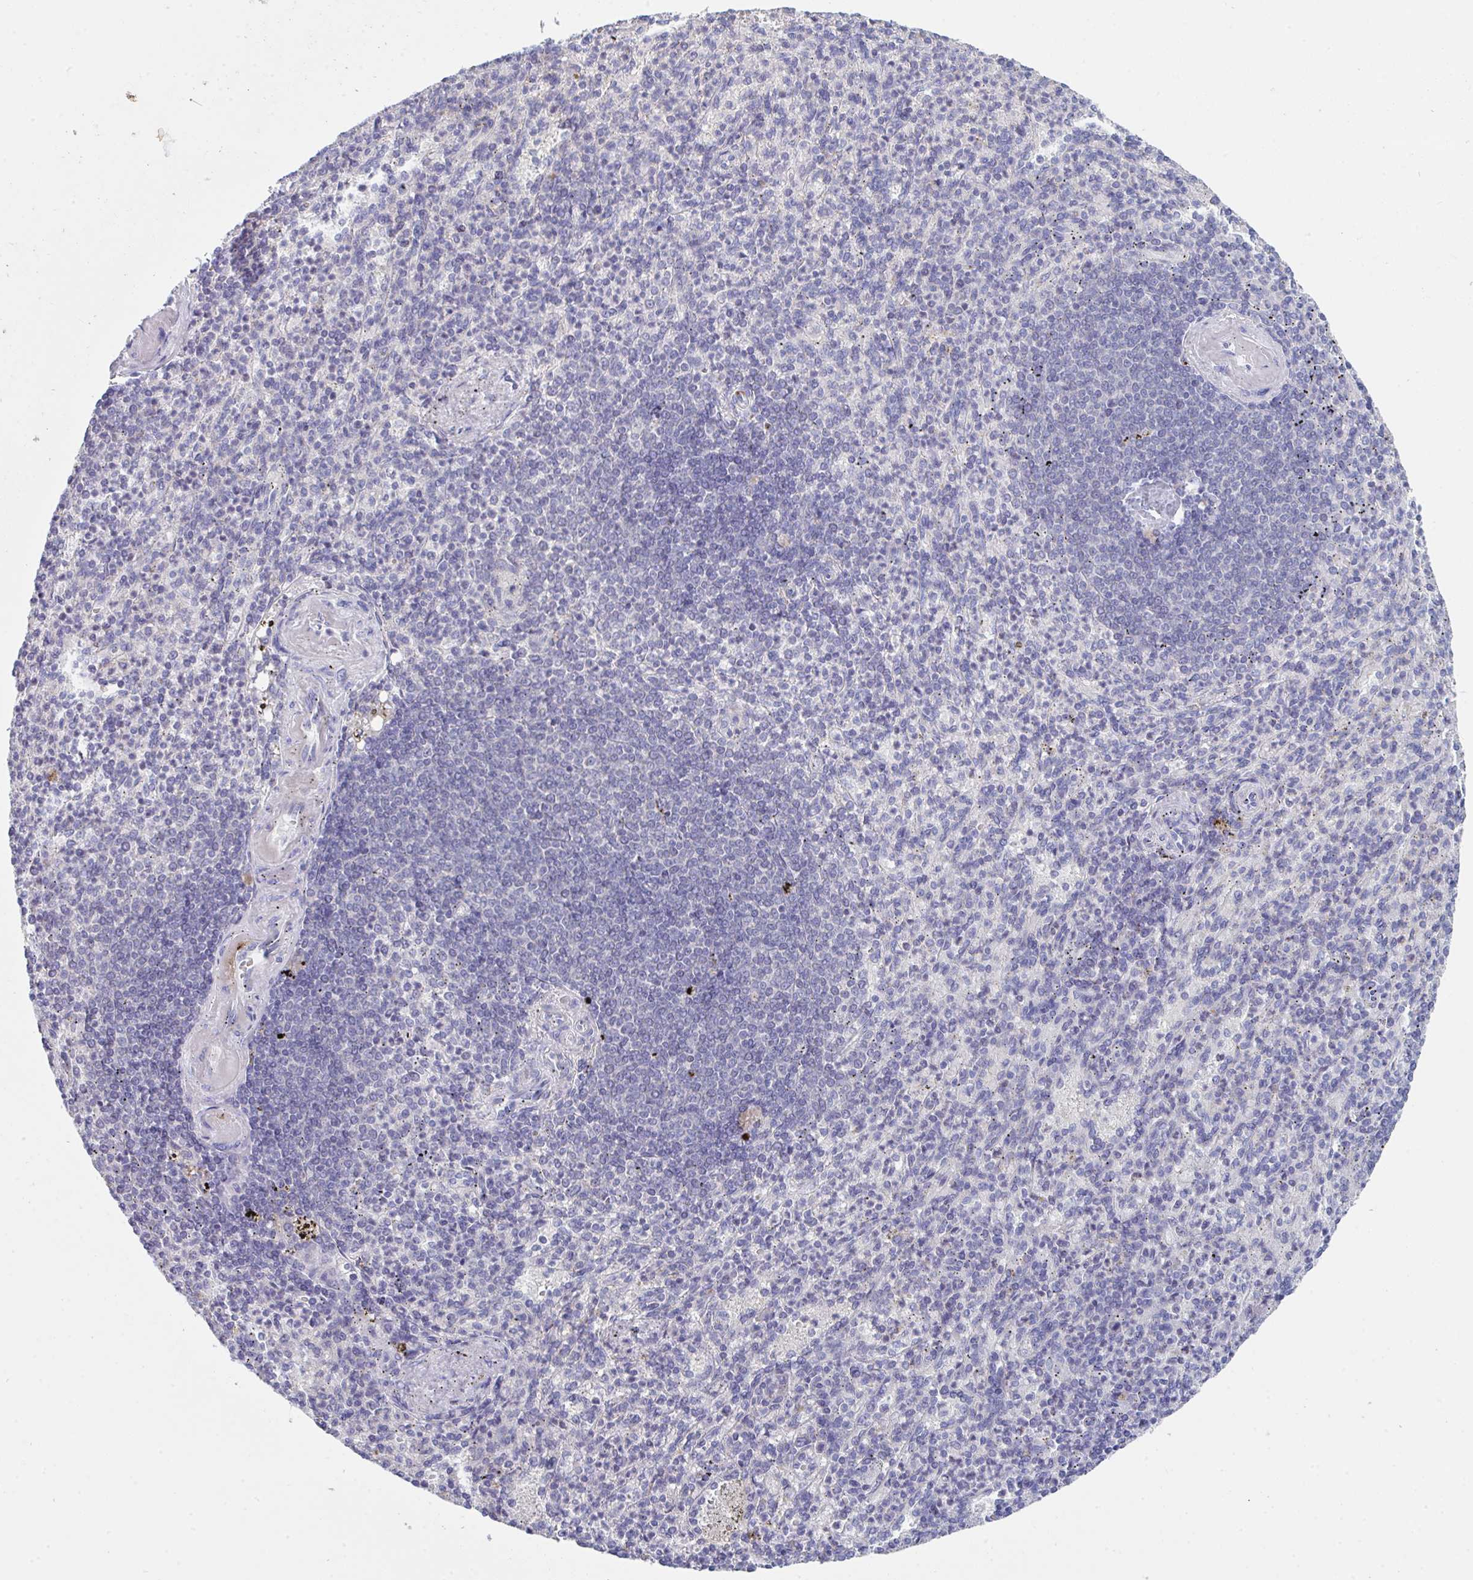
{"staining": {"intensity": "negative", "quantity": "none", "location": "none"}, "tissue": "spleen", "cell_type": "Cells in red pulp", "image_type": "normal", "snomed": [{"axis": "morphology", "description": "Normal tissue, NOS"}, {"axis": "topography", "description": "Spleen"}], "caption": "DAB immunohistochemical staining of normal human spleen demonstrates no significant positivity in cells in red pulp.", "gene": "HGFAC", "patient": {"sex": "female", "age": 74}}